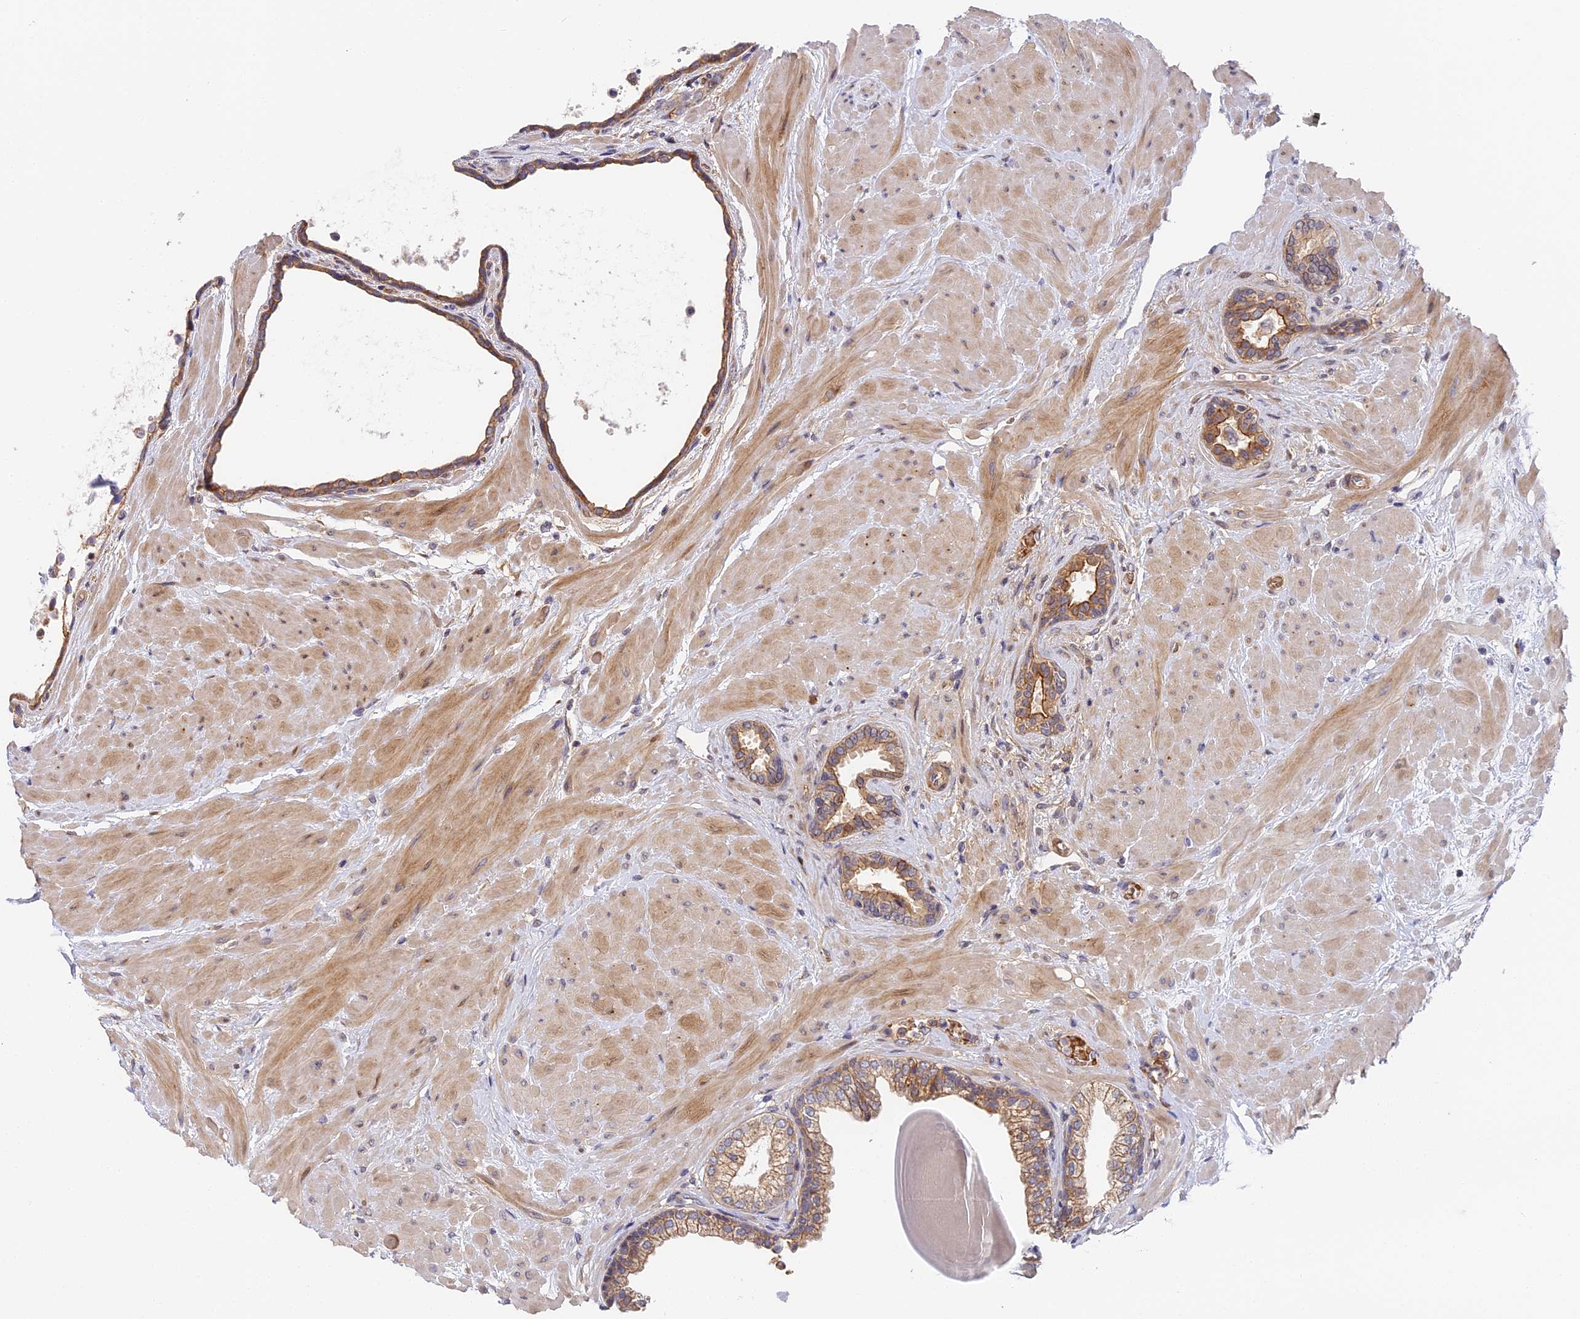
{"staining": {"intensity": "moderate", "quantity": "25%-75%", "location": "cytoplasmic/membranous"}, "tissue": "prostate", "cell_type": "Glandular cells", "image_type": "normal", "snomed": [{"axis": "morphology", "description": "Normal tissue, NOS"}, {"axis": "topography", "description": "Prostate"}], "caption": "A photomicrograph of human prostate stained for a protein displays moderate cytoplasmic/membranous brown staining in glandular cells. (IHC, brightfield microscopy, high magnification).", "gene": "MISP3", "patient": {"sex": "male", "age": 48}}